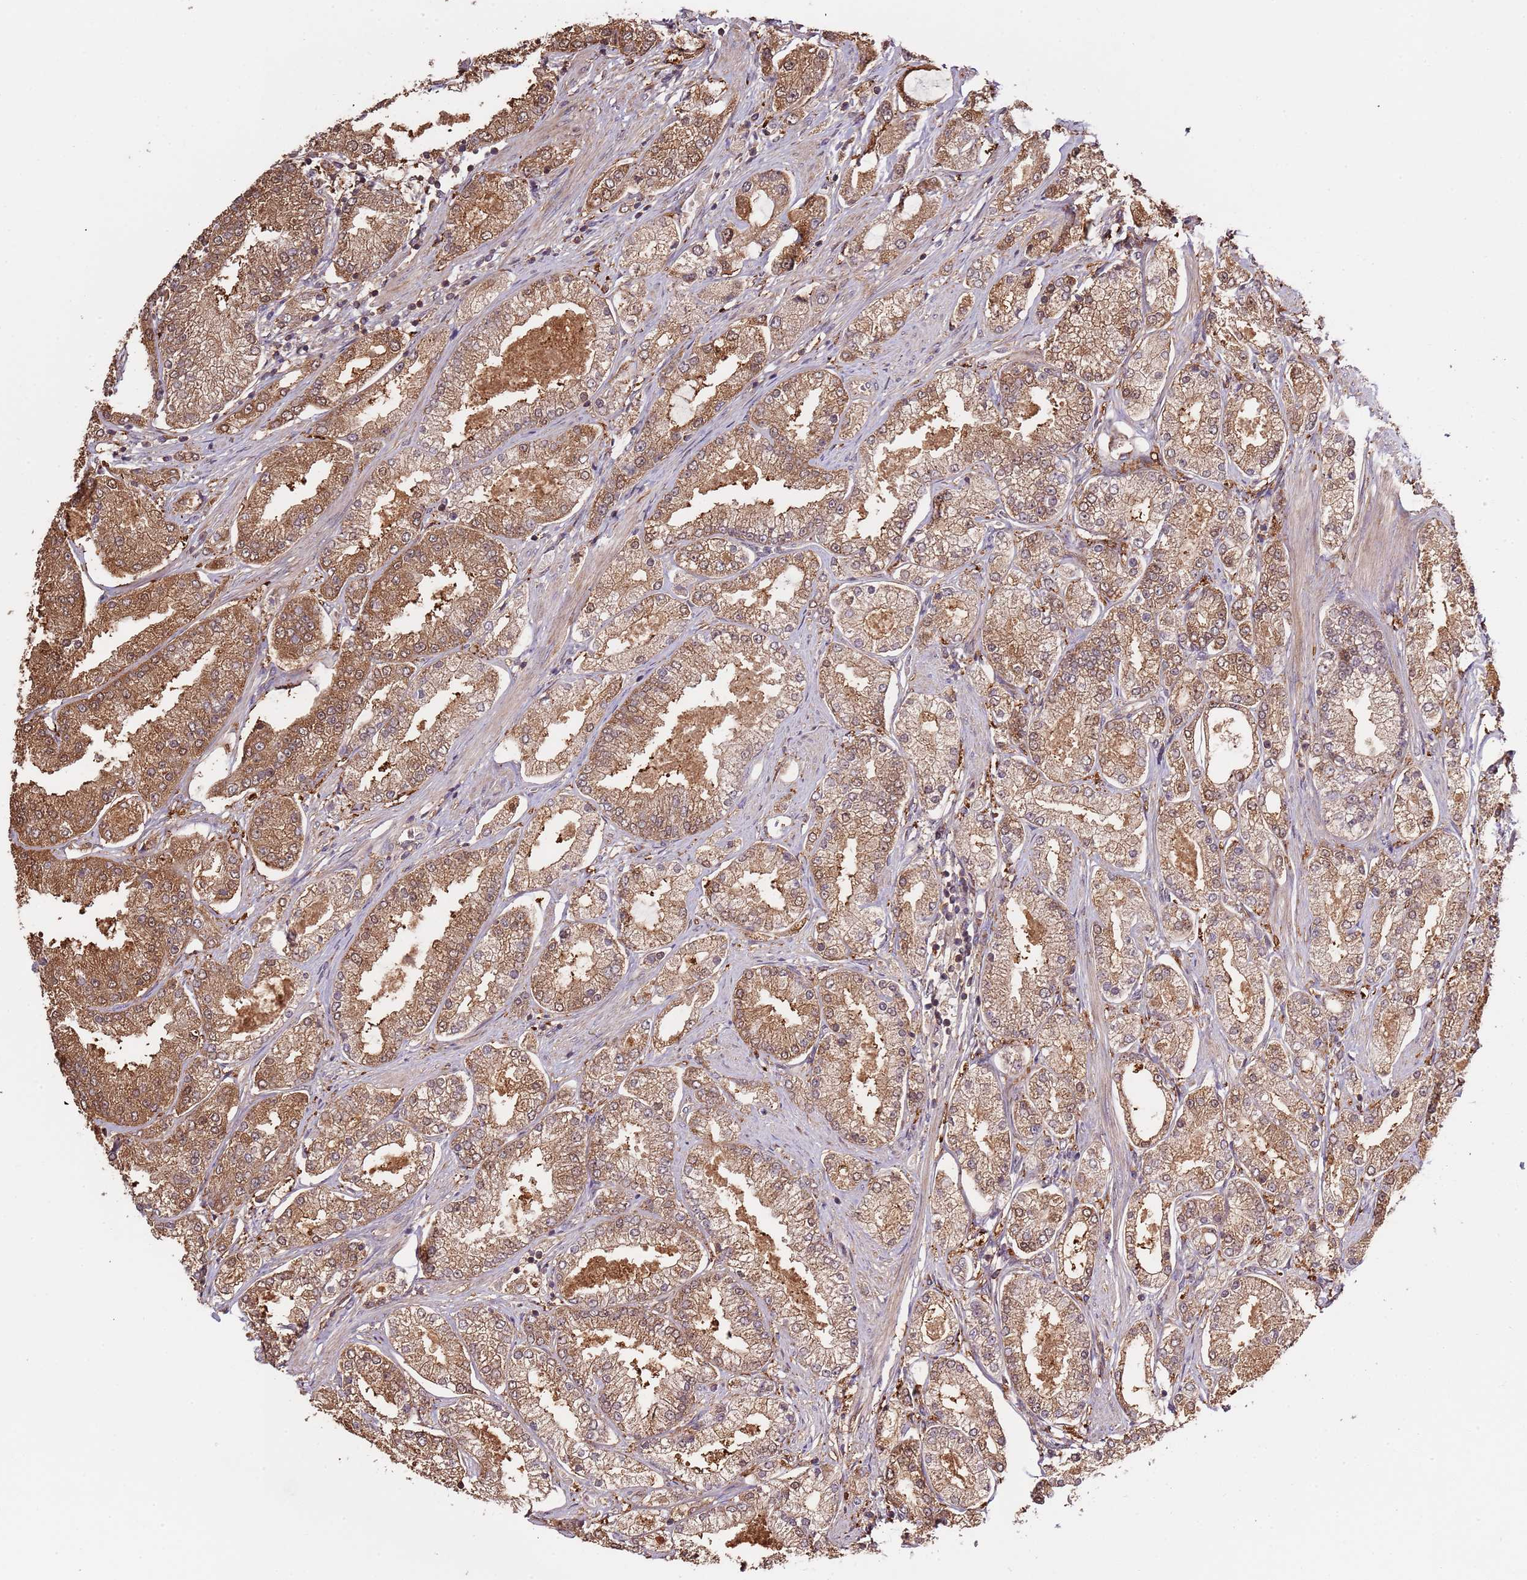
{"staining": {"intensity": "moderate", "quantity": ">75%", "location": "cytoplasmic/membranous,nuclear"}, "tissue": "prostate cancer", "cell_type": "Tumor cells", "image_type": "cancer", "snomed": [{"axis": "morphology", "description": "Adenocarcinoma, High grade"}, {"axis": "topography", "description": "Prostate"}], "caption": "Tumor cells display medium levels of moderate cytoplasmic/membranous and nuclear positivity in approximately >75% of cells in human prostate cancer.", "gene": "IL17RD", "patient": {"sex": "male", "age": 69}}